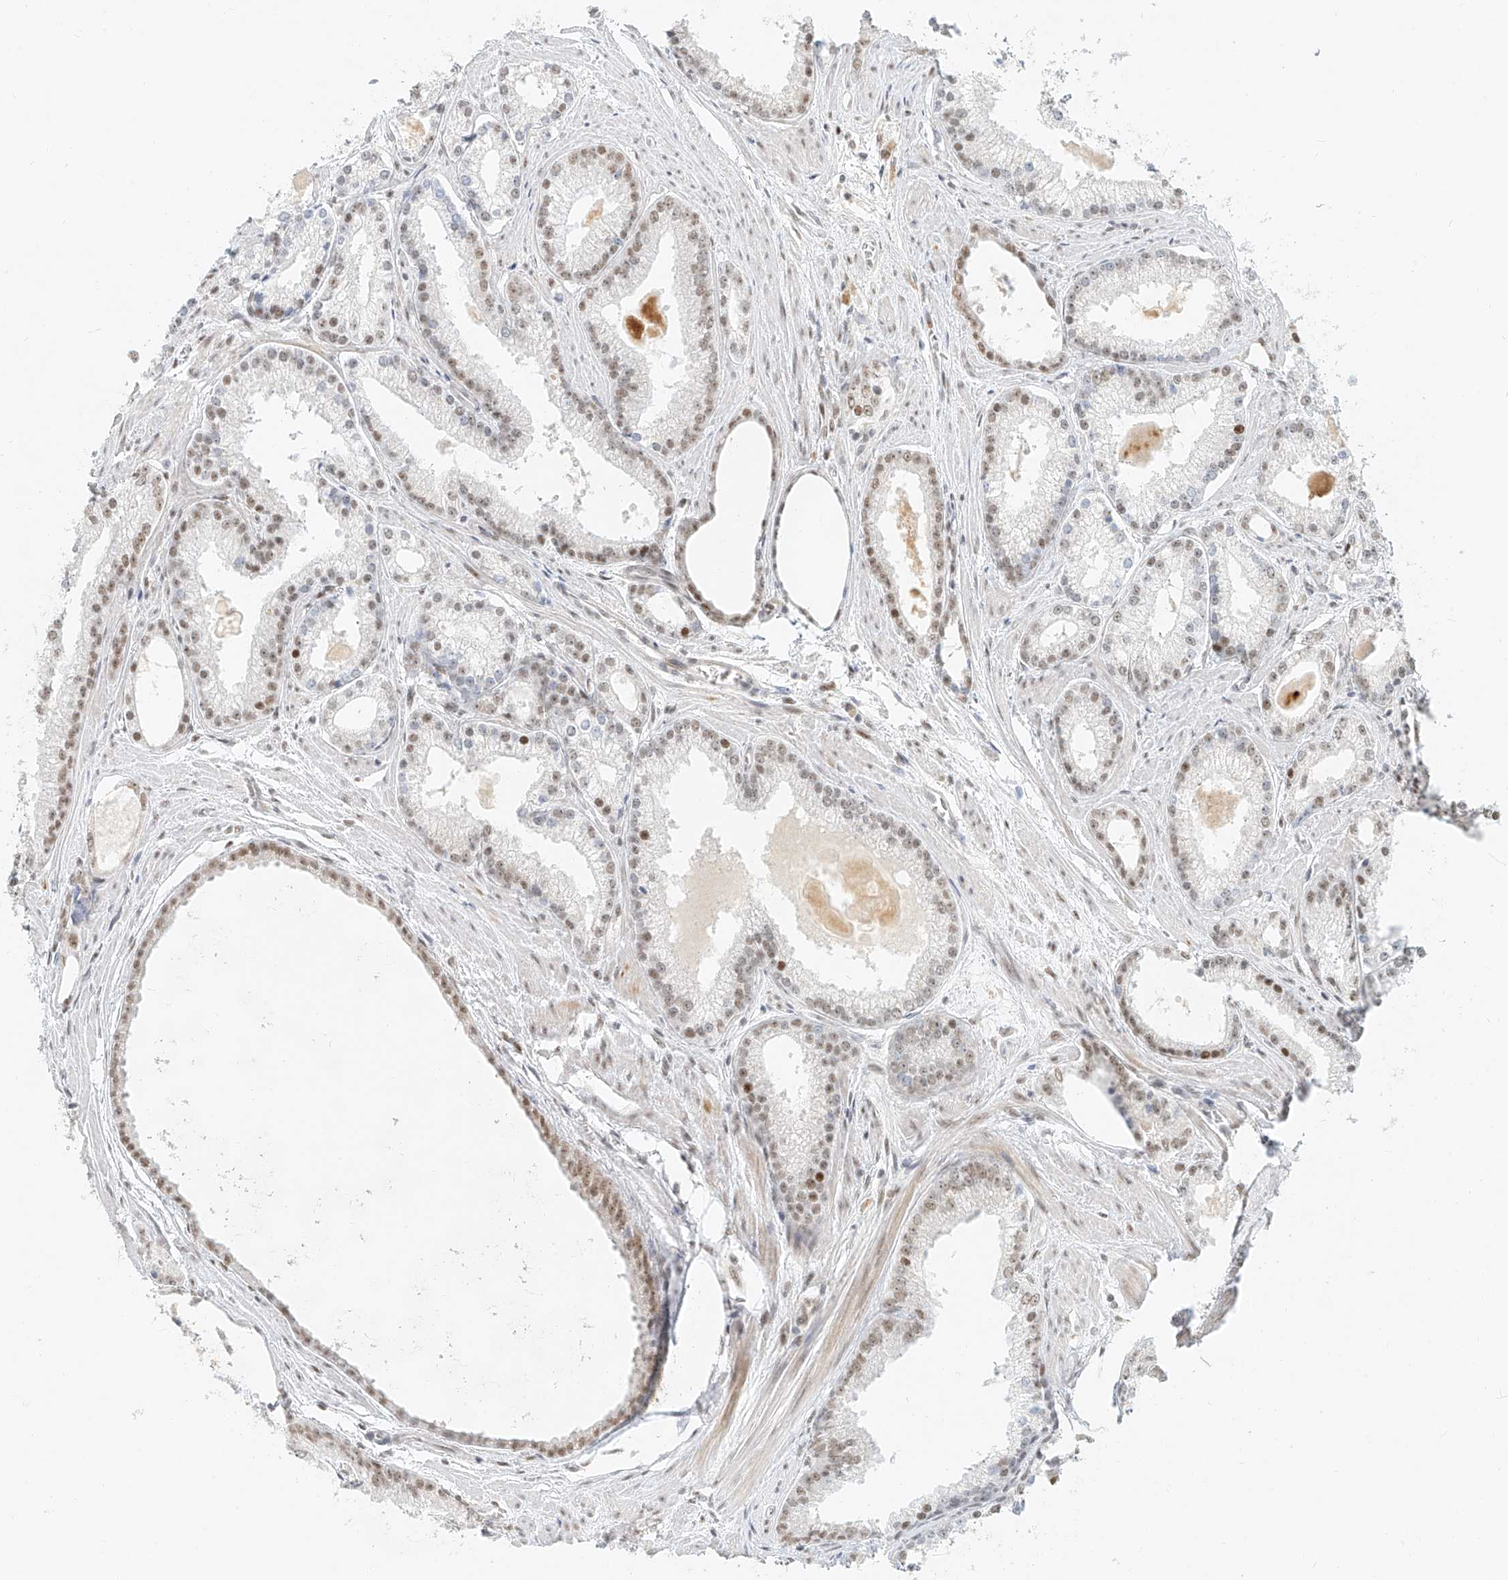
{"staining": {"intensity": "weak", "quantity": ">75%", "location": "nuclear"}, "tissue": "prostate cancer", "cell_type": "Tumor cells", "image_type": "cancer", "snomed": [{"axis": "morphology", "description": "Adenocarcinoma, Low grade"}, {"axis": "topography", "description": "Prostate"}], "caption": "Protein staining of prostate cancer tissue displays weak nuclear expression in approximately >75% of tumor cells.", "gene": "CXorf58", "patient": {"sex": "male", "age": 54}}